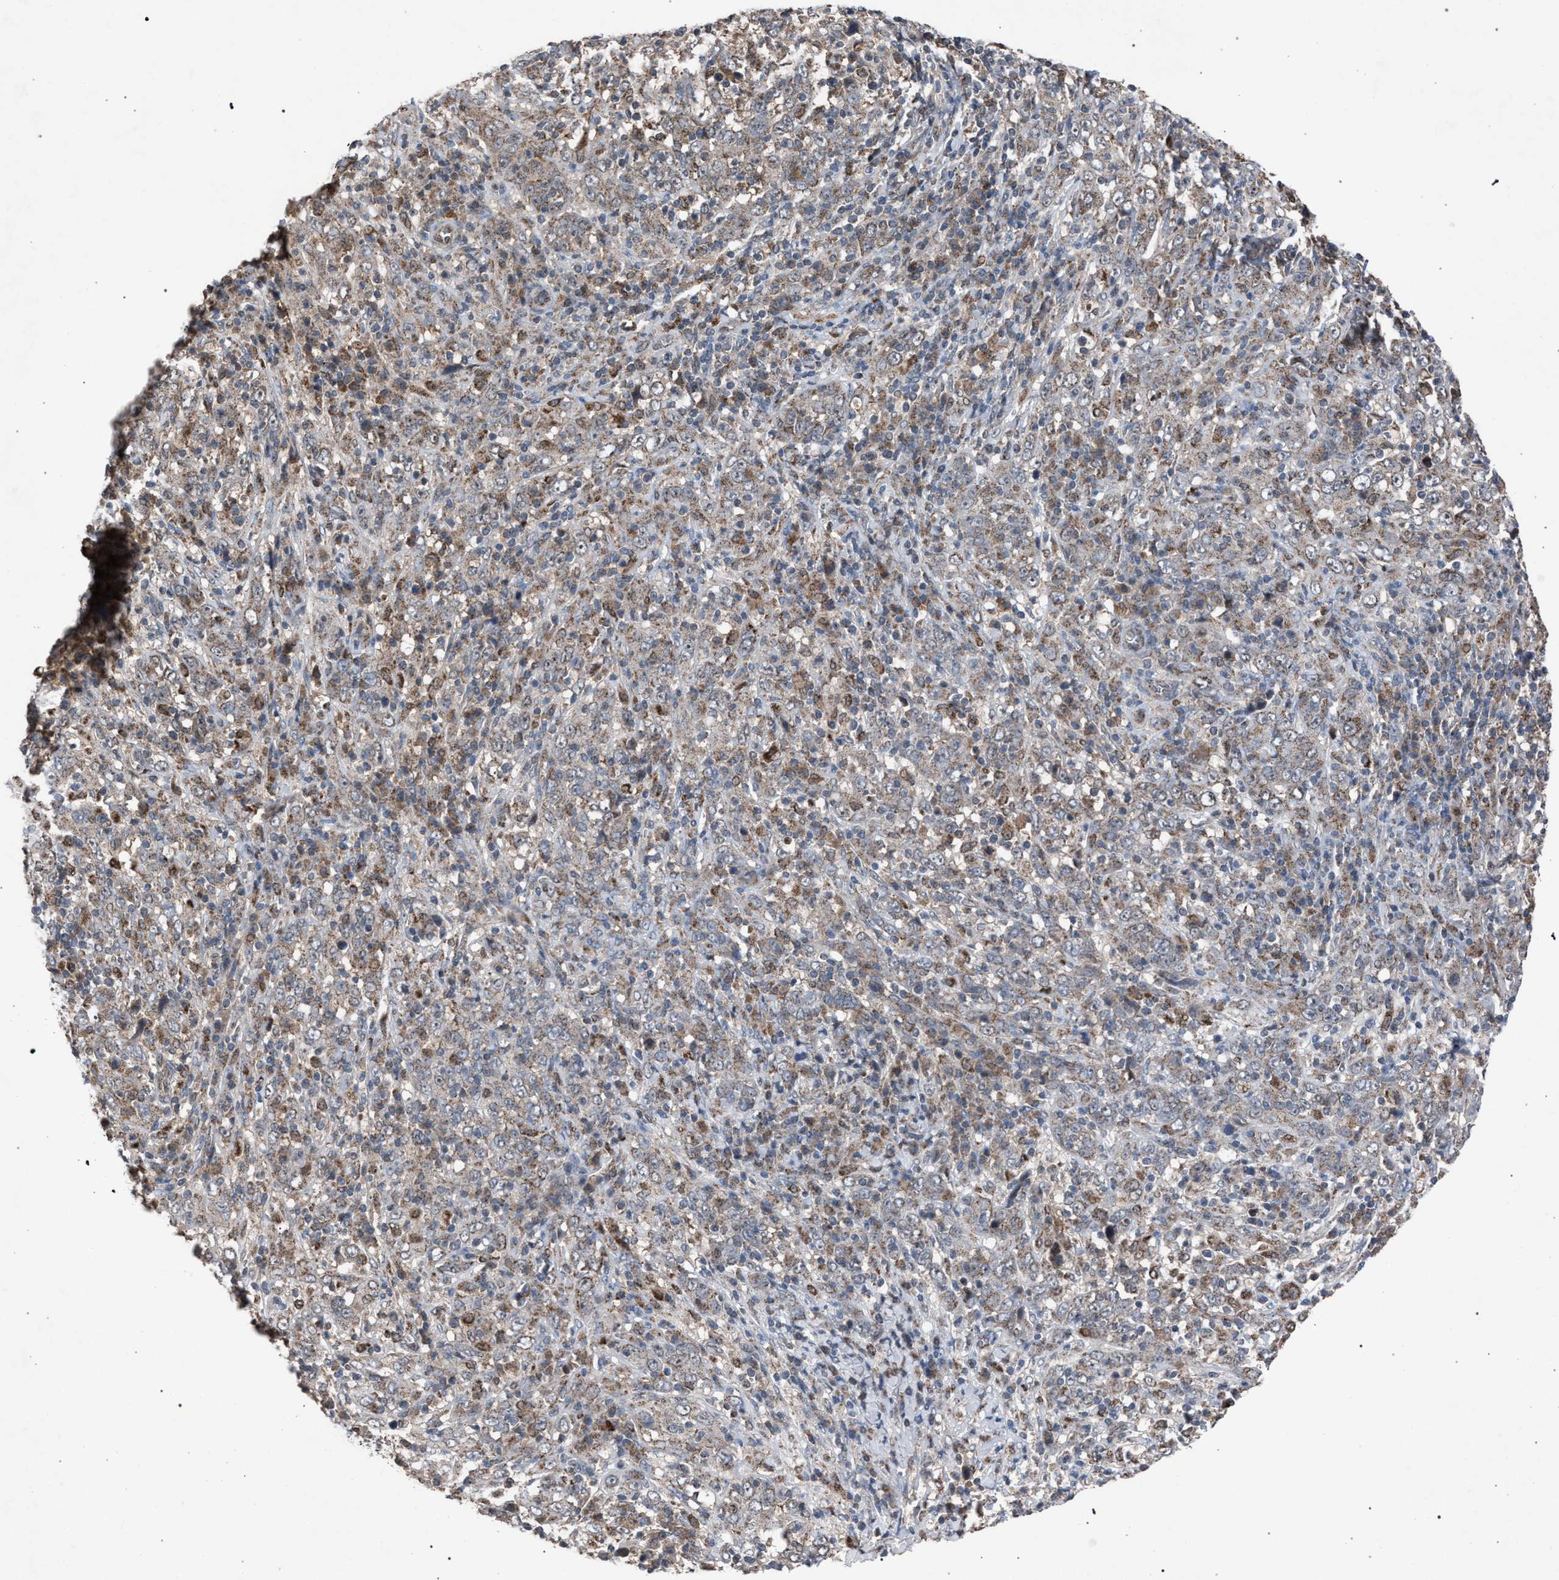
{"staining": {"intensity": "weak", "quantity": "25%-75%", "location": "cytoplasmic/membranous"}, "tissue": "cervical cancer", "cell_type": "Tumor cells", "image_type": "cancer", "snomed": [{"axis": "morphology", "description": "Squamous cell carcinoma, NOS"}, {"axis": "topography", "description": "Cervix"}], "caption": "This image displays cervical squamous cell carcinoma stained with immunohistochemistry to label a protein in brown. The cytoplasmic/membranous of tumor cells show weak positivity for the protein. Nuclei are counter-stained blue.", "gene": "HSD17B4", "patient": {"sex": "female", "age": 46}}